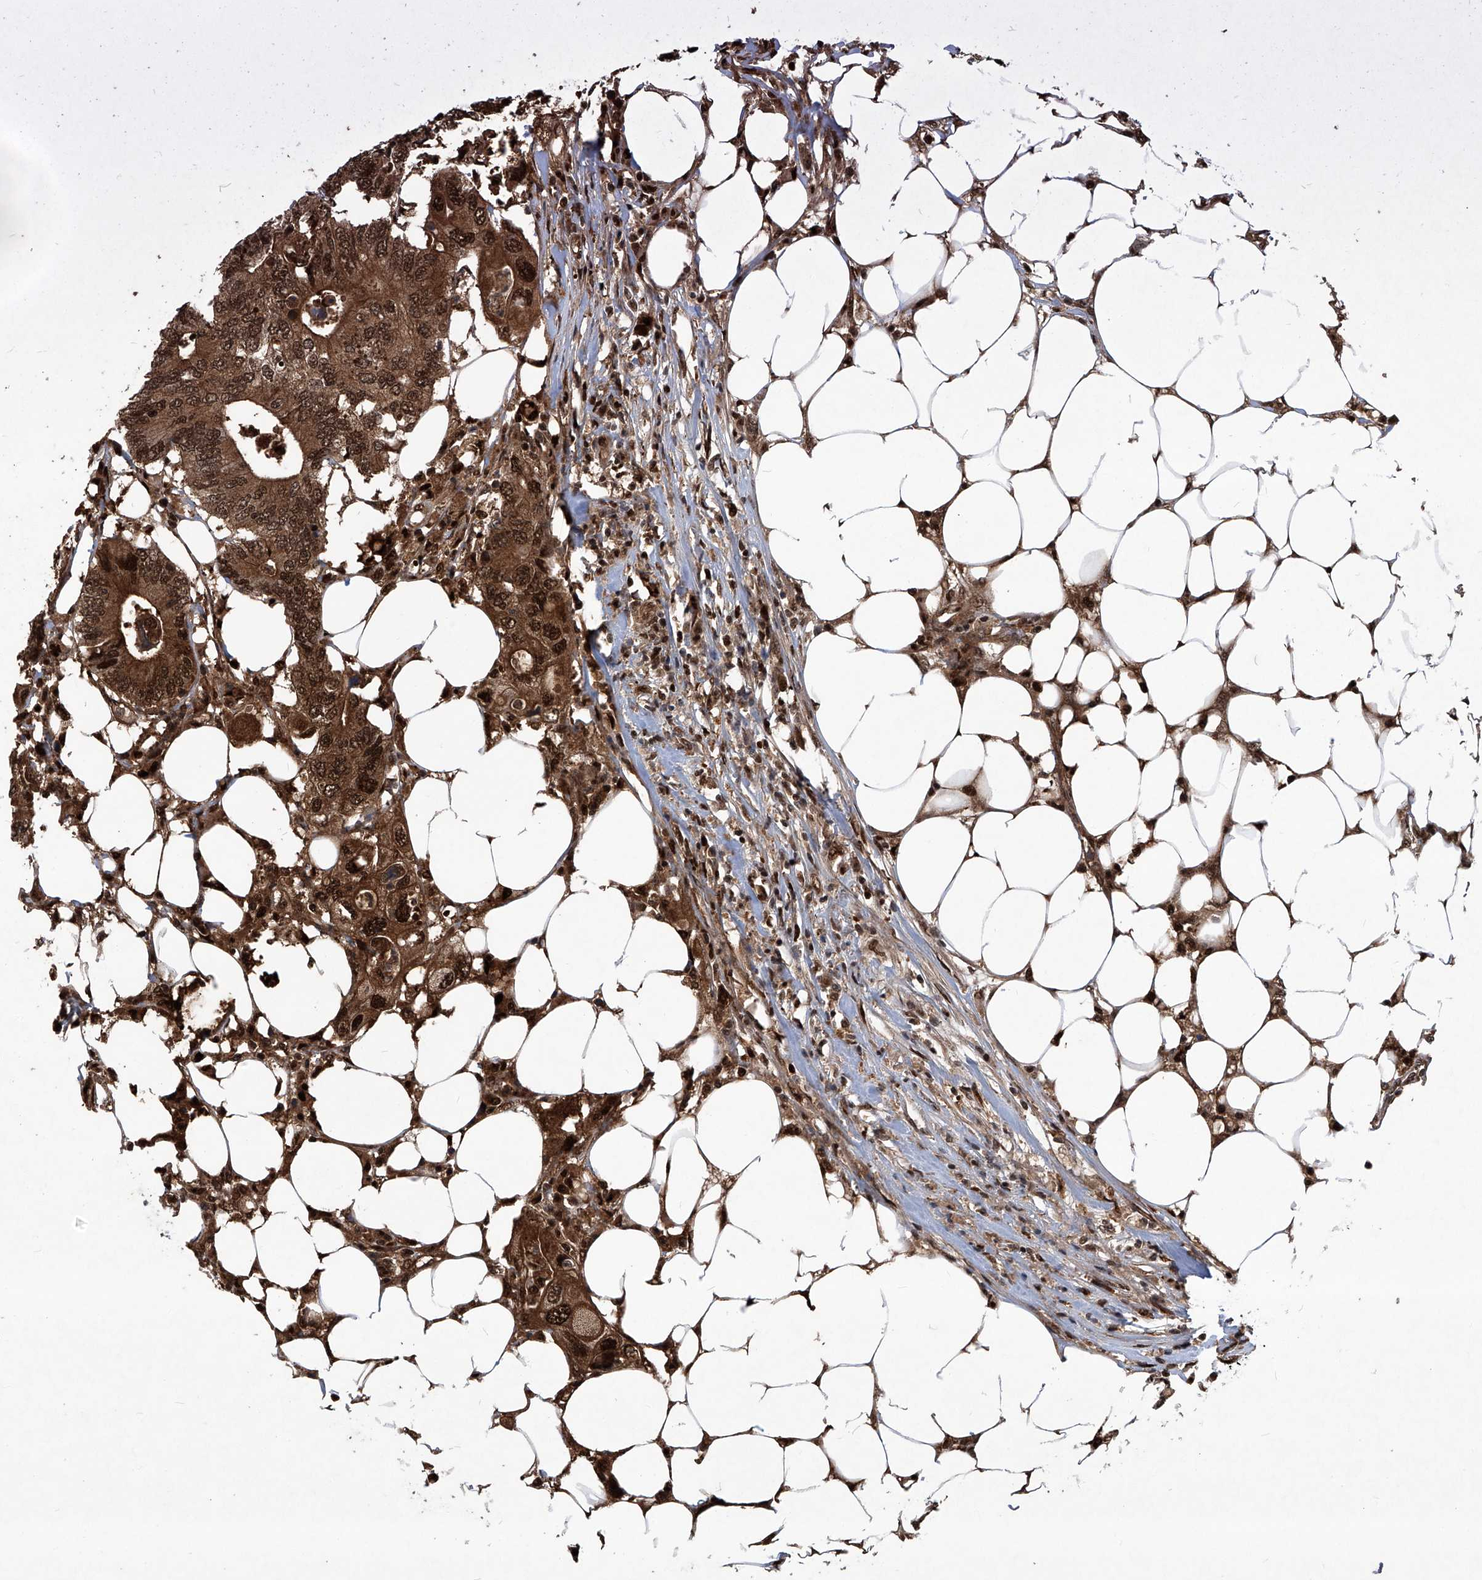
{"staining": {"intensity": "strong", "quantity": "25%-75%", "location": "cytoplasmic/membranous,nuclear"}, "tissue": "colorectal cancer", "cell_type": "Tumor cells", "image_type": "cancer", "snomed": [{"axis": "morphology", "description": "Adenocarcinoma, NOS"}, {"axis": "topography", "description": "Colon"}], "caption": "Protein staining of colorectal cancer (adenocarcinoma) tissue shows strong cytoplasmic/membranous and nuclear expression in about 25%-75% of tumor cells.", "gene": "PSMB1", "patient": {"sex": "male", "age": 71}}